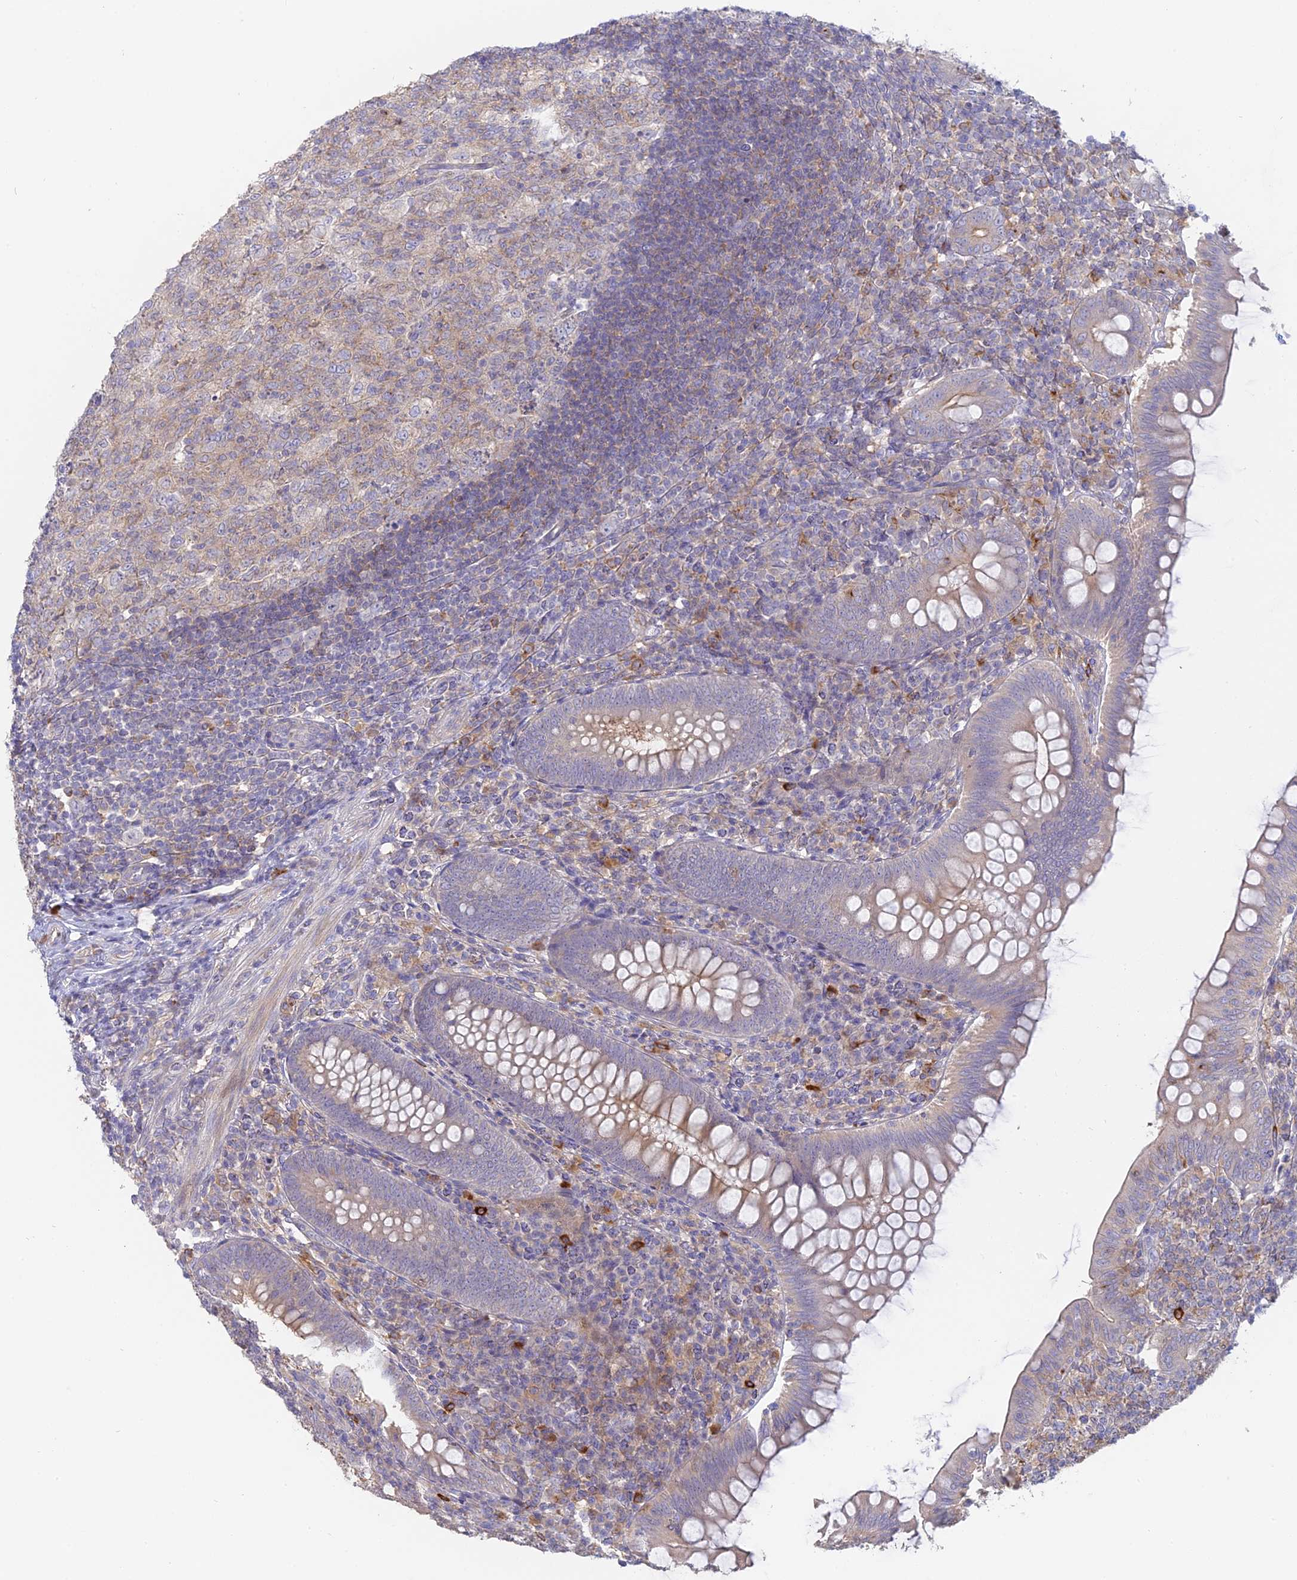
{"staining": {"intensity": "weak", "quantity": "<25%", "location": "cytoplasmic/membranous"}, "tissue": "appendix", "cell_type": "Glandular cells", "image_type": "normal", "snomed": [{"axis": "morphology", "description": "Normal tissue, NOS"}, {"axis": "topography", "description": "Appendix"}], "caption": "The IHC photomicrograph has no significant expression in glandular cells of appendix. The staining is performed using DAB brown chromogen with nuclei counter-stained in using hematoxylin.", "gene": "SFT2D2", "patient": {"sex": "male", "age": 14}}